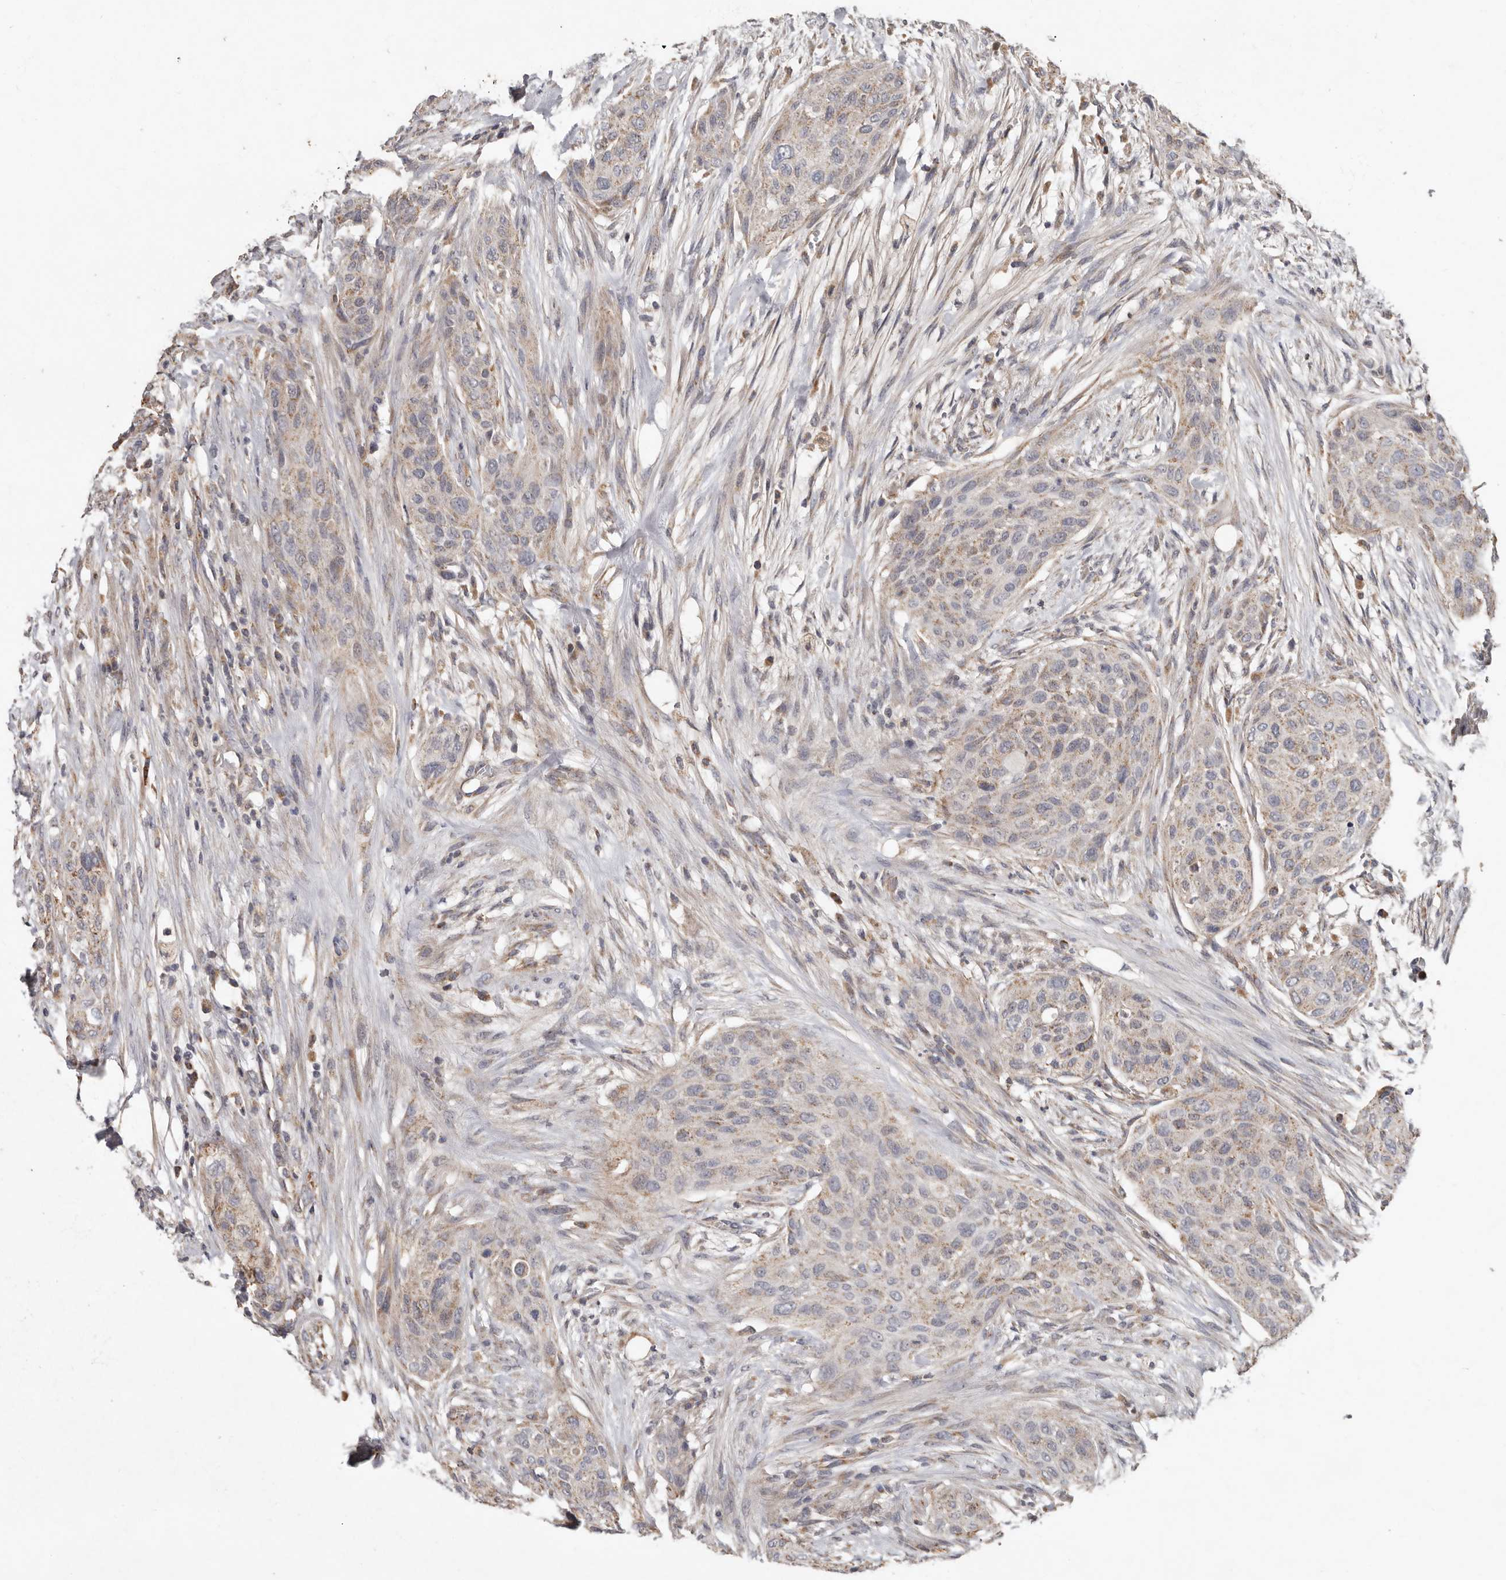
{"staining": {"intensity": "weak", "quantity": "<25%", "location": "cytoplasmic/membranous"}, "tissue": "urothelial cancer", "cell_type": "Tumor cells", "image_type": "cancer", "snomed": [{"axis": "morphology", "description": "Urothelial carcinoma, High grade"}, {"axis": "topography", "description": "Urinary bladder"}], "caption": "There is no significant positivity in tumor cells of urothelial cancer.", "gene": "KIF26B", "patient": {"sex": "male", "age": 35}}